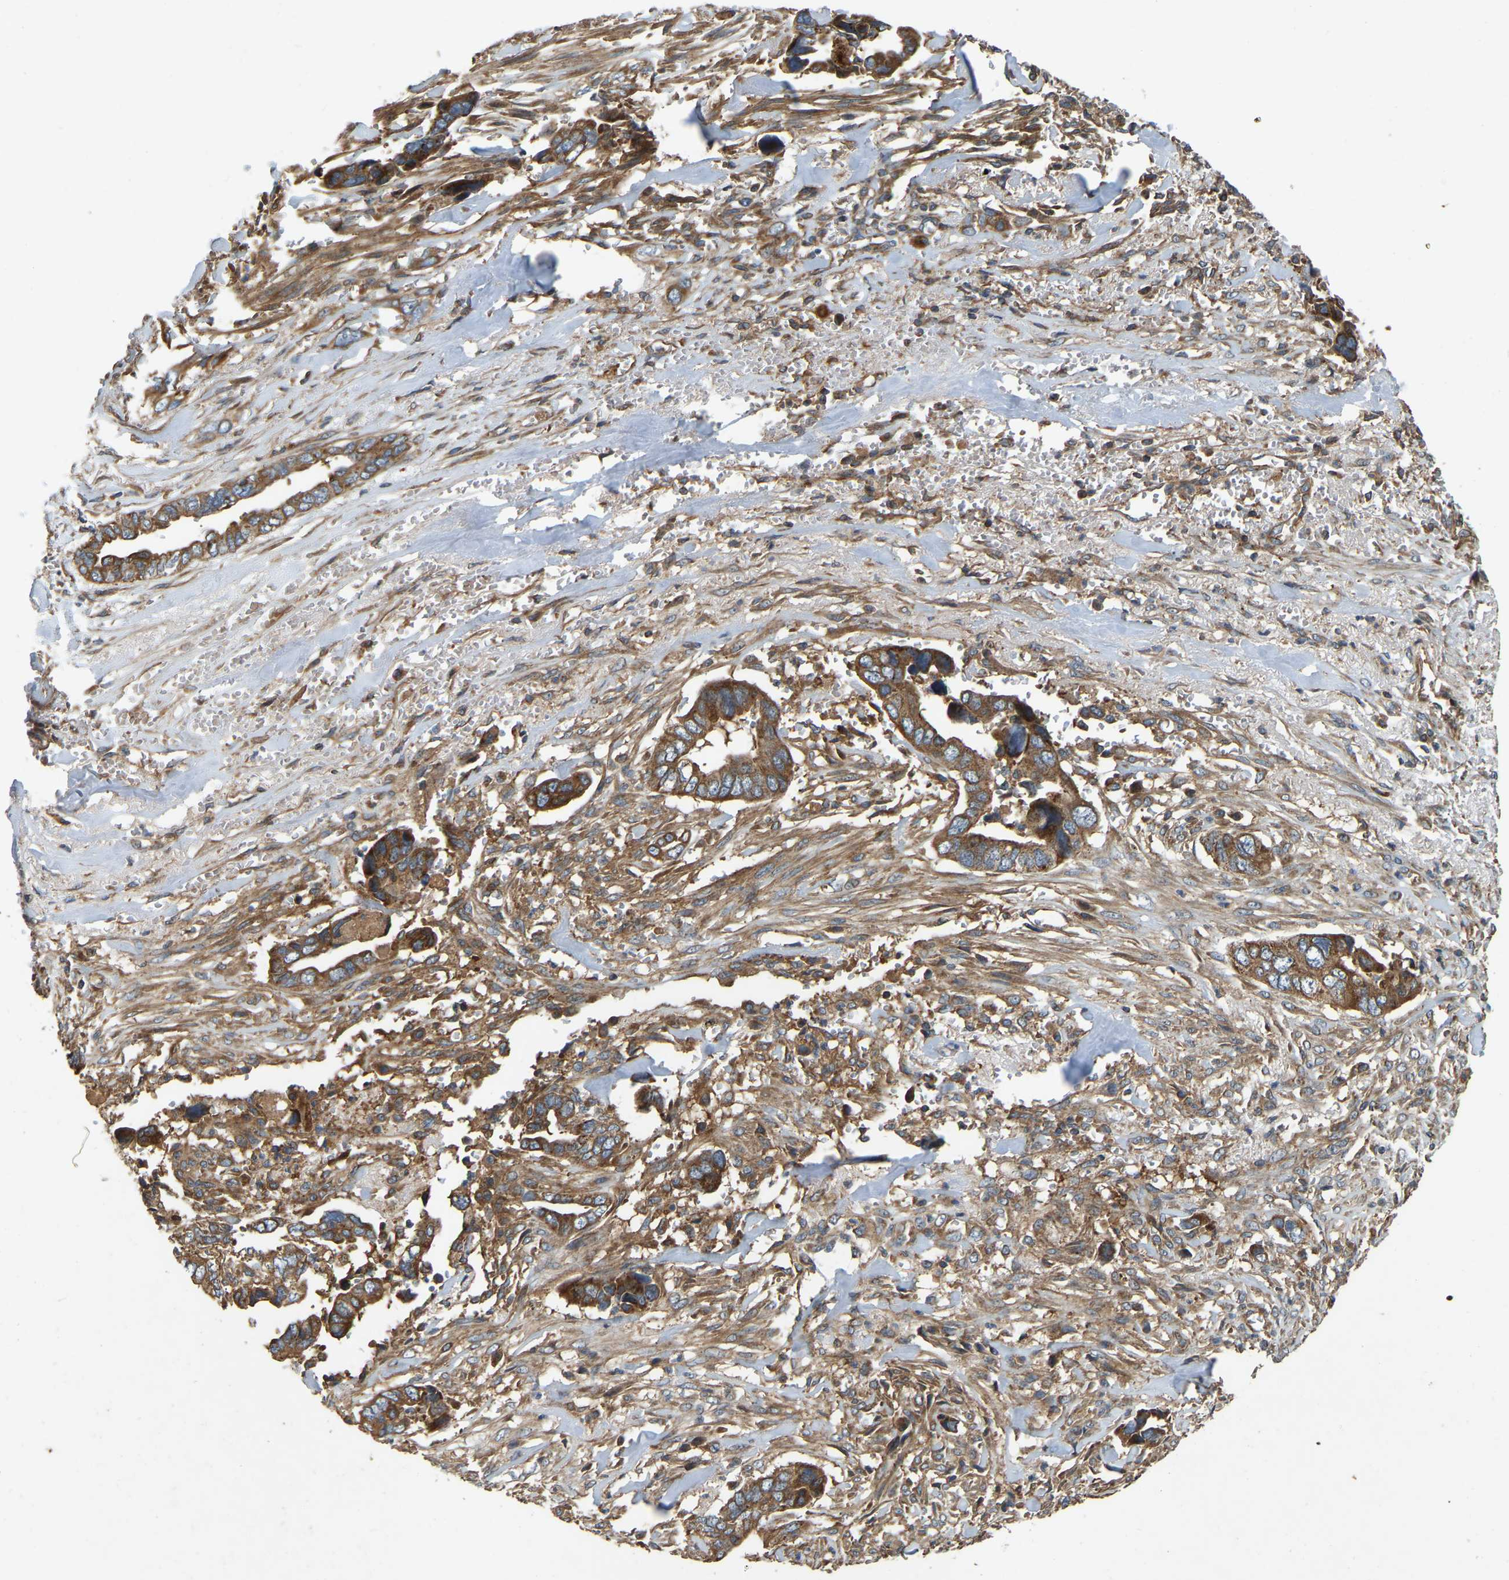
{"staining": {"intensity": "strong", "quantity": ">75%", "location": "cytoplasmic/membranous"}, "tissue": "liver cancer", "cell_type": "Tumor cells", "image_type": "cancer", "snomed": [{"axis": "morphology", "description": "Cholangiocarcinoma"}, {"axis": "topography", "description": "Liver"}], "caption": "Protein staining by immunohistochemistry (IHC) demonstrates strong cytoplasmic/membranous positivity in approximately >75% of tumor cells in liver cancer (cholangiocarcinoma).", "gene": "SAMD9L", "patient": {"sex": "female", "age": 79}}